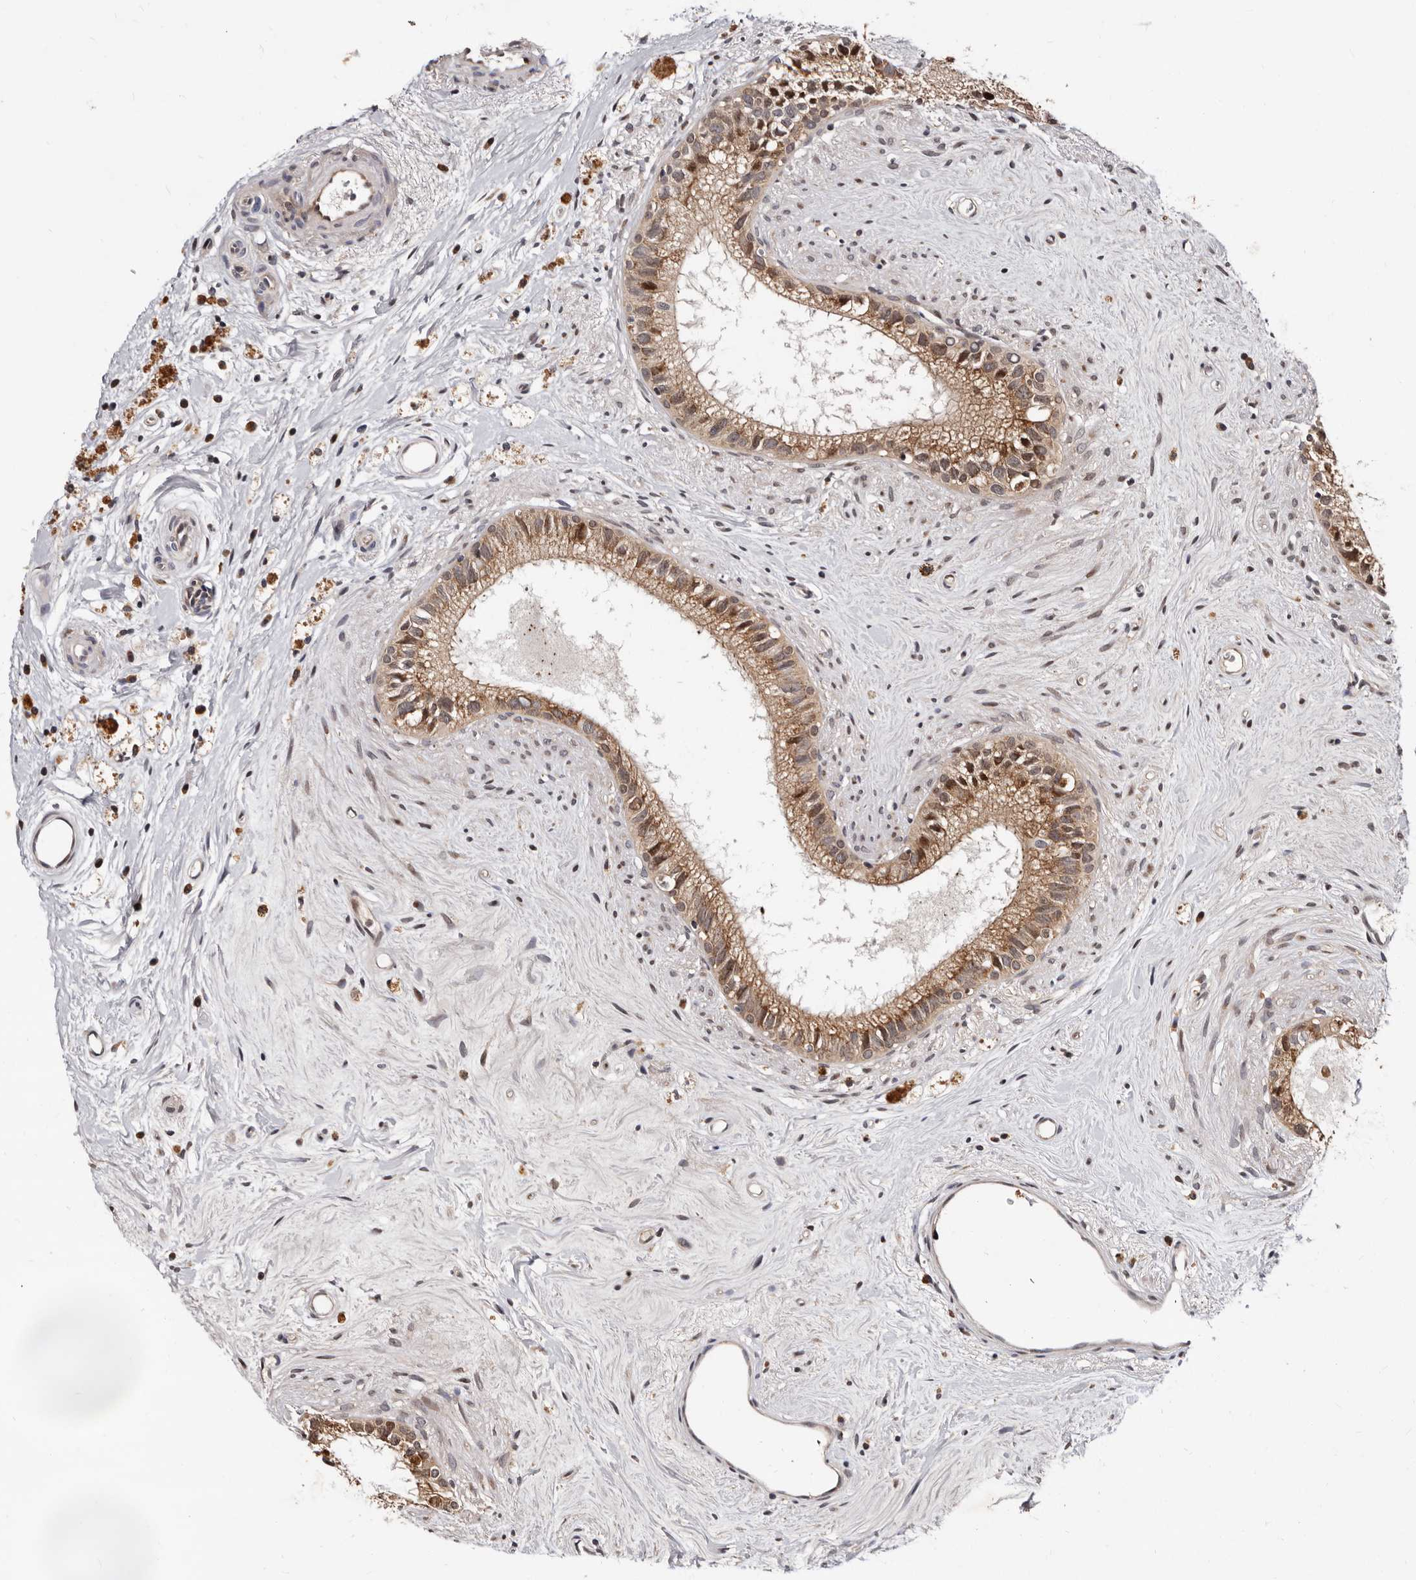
{"staining": {"intensity": "moderate", "quantity": "25%-75%", "location": "cytoplasmic/membranous"}, "tissue": "epididymis", "cell_type": "Glandular cells", "image_type": "normal", "snomed": [{"axis": "morphology", "description": "Normal tissue, NOS"}, {"axis": "topography", "description": "Epididymis"}], "caption": "IHC of unremarkable epididymis displays medium levels of moderate cytoplasmic/membranous positivity in approximately 25%-75% of glandular cells. Immunohistochemistry stains the protein in brown and the nuclei are stained blue.", "gene": "WEE2", "patient": {"sex": "male", "age": 80}}